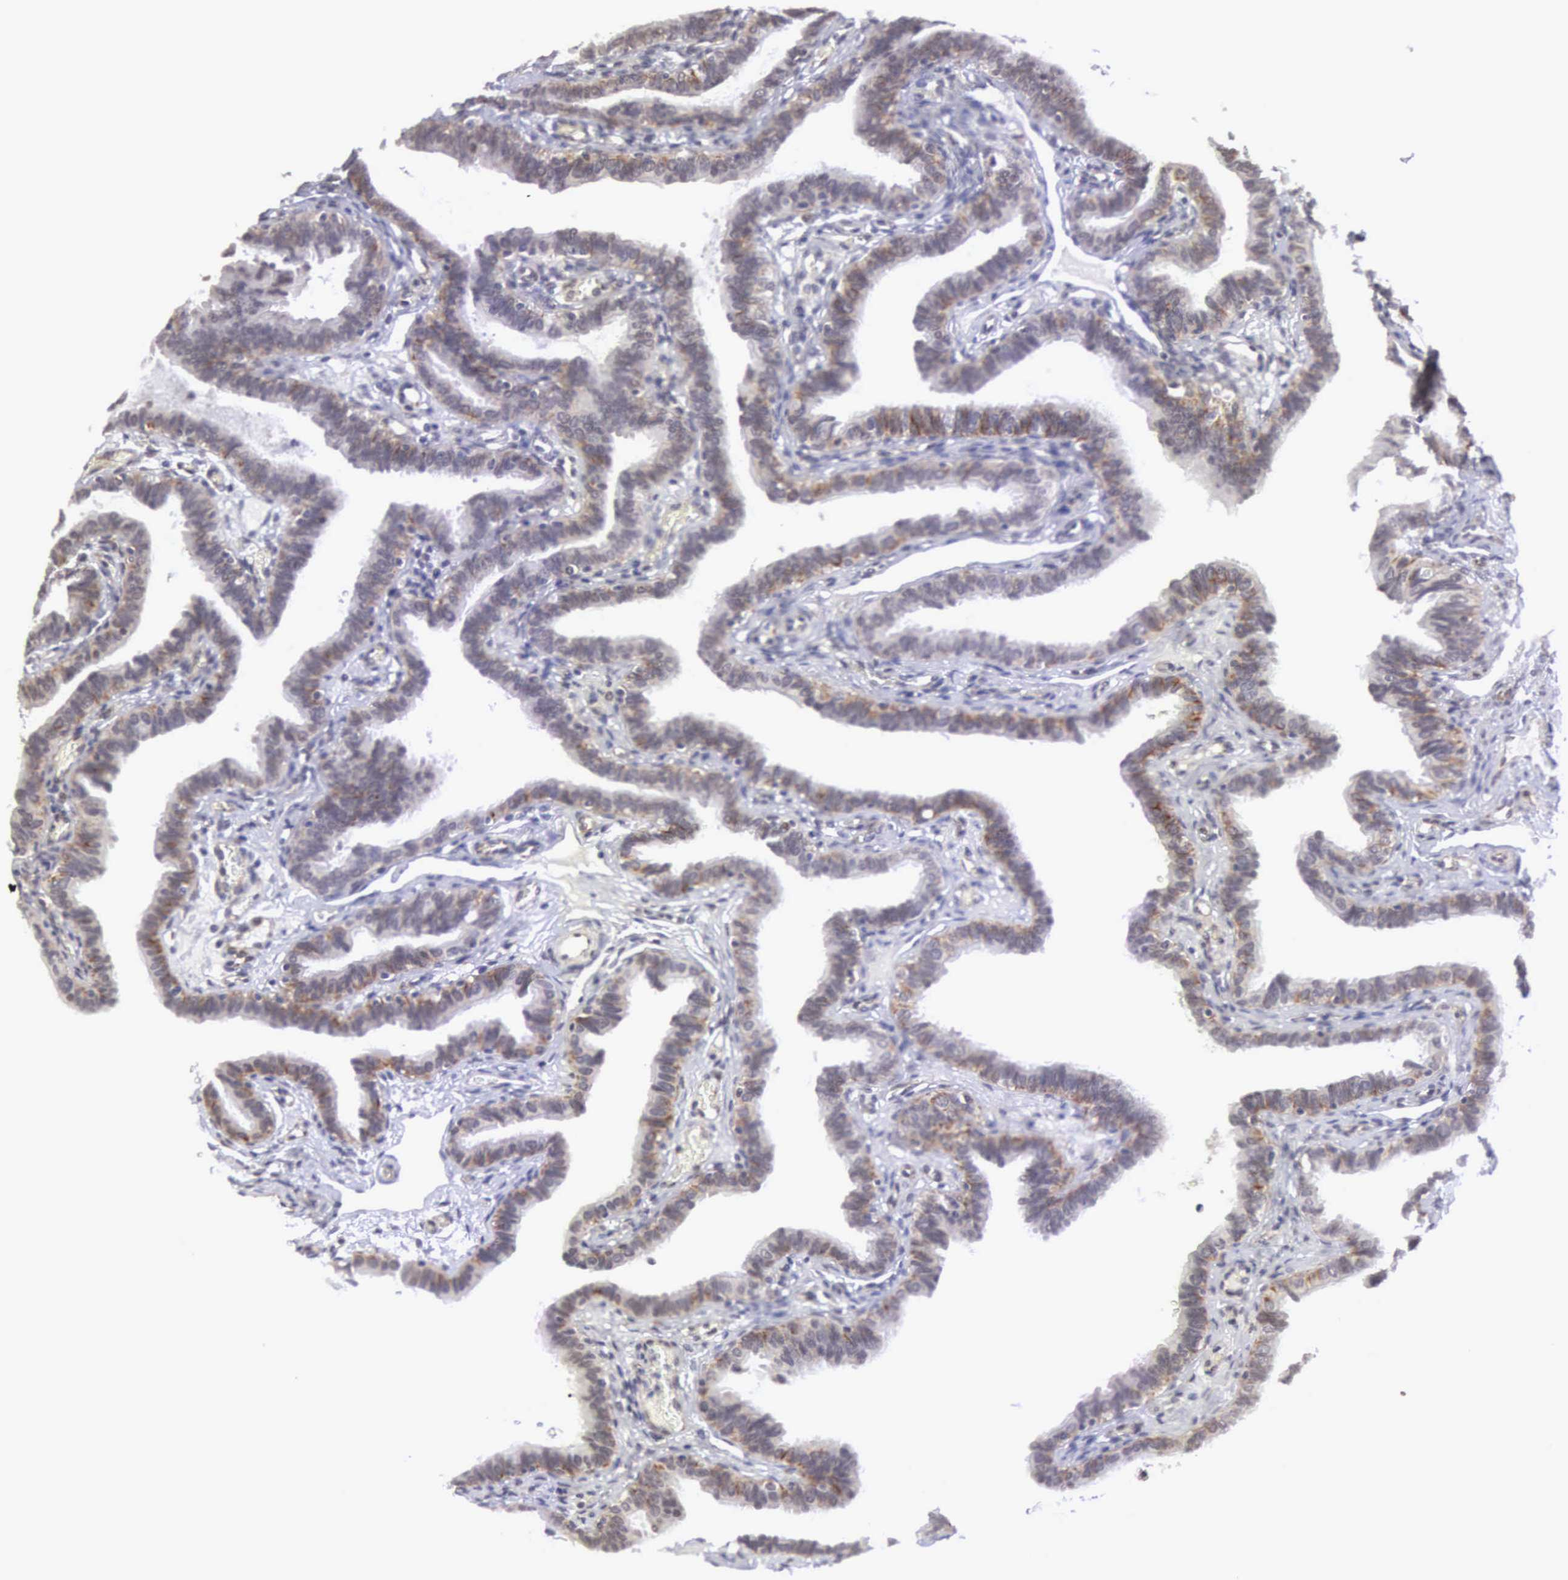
{"staining": {"intensity": "weak", "quantity": ">75%", "location": "cytoplasmic/membranous"}, "tissue": "fallopian tube", "cell_type": "Glandular cells", "image_type": "normal", "snomed": [{"axis": "morphology", "description": "Normal tissue, NOS"}, {"axis": "topography", "description": "Fallopian tube"}], "caption": "This micrograph shows immunohistochemistry staining of unremarkable human fallopian tube, with low weak cytoplasmic/membranous positivity in about >75% of glandular cells.", "gene": "MORC2", "patient": {"sex": "female", "age": 38}}